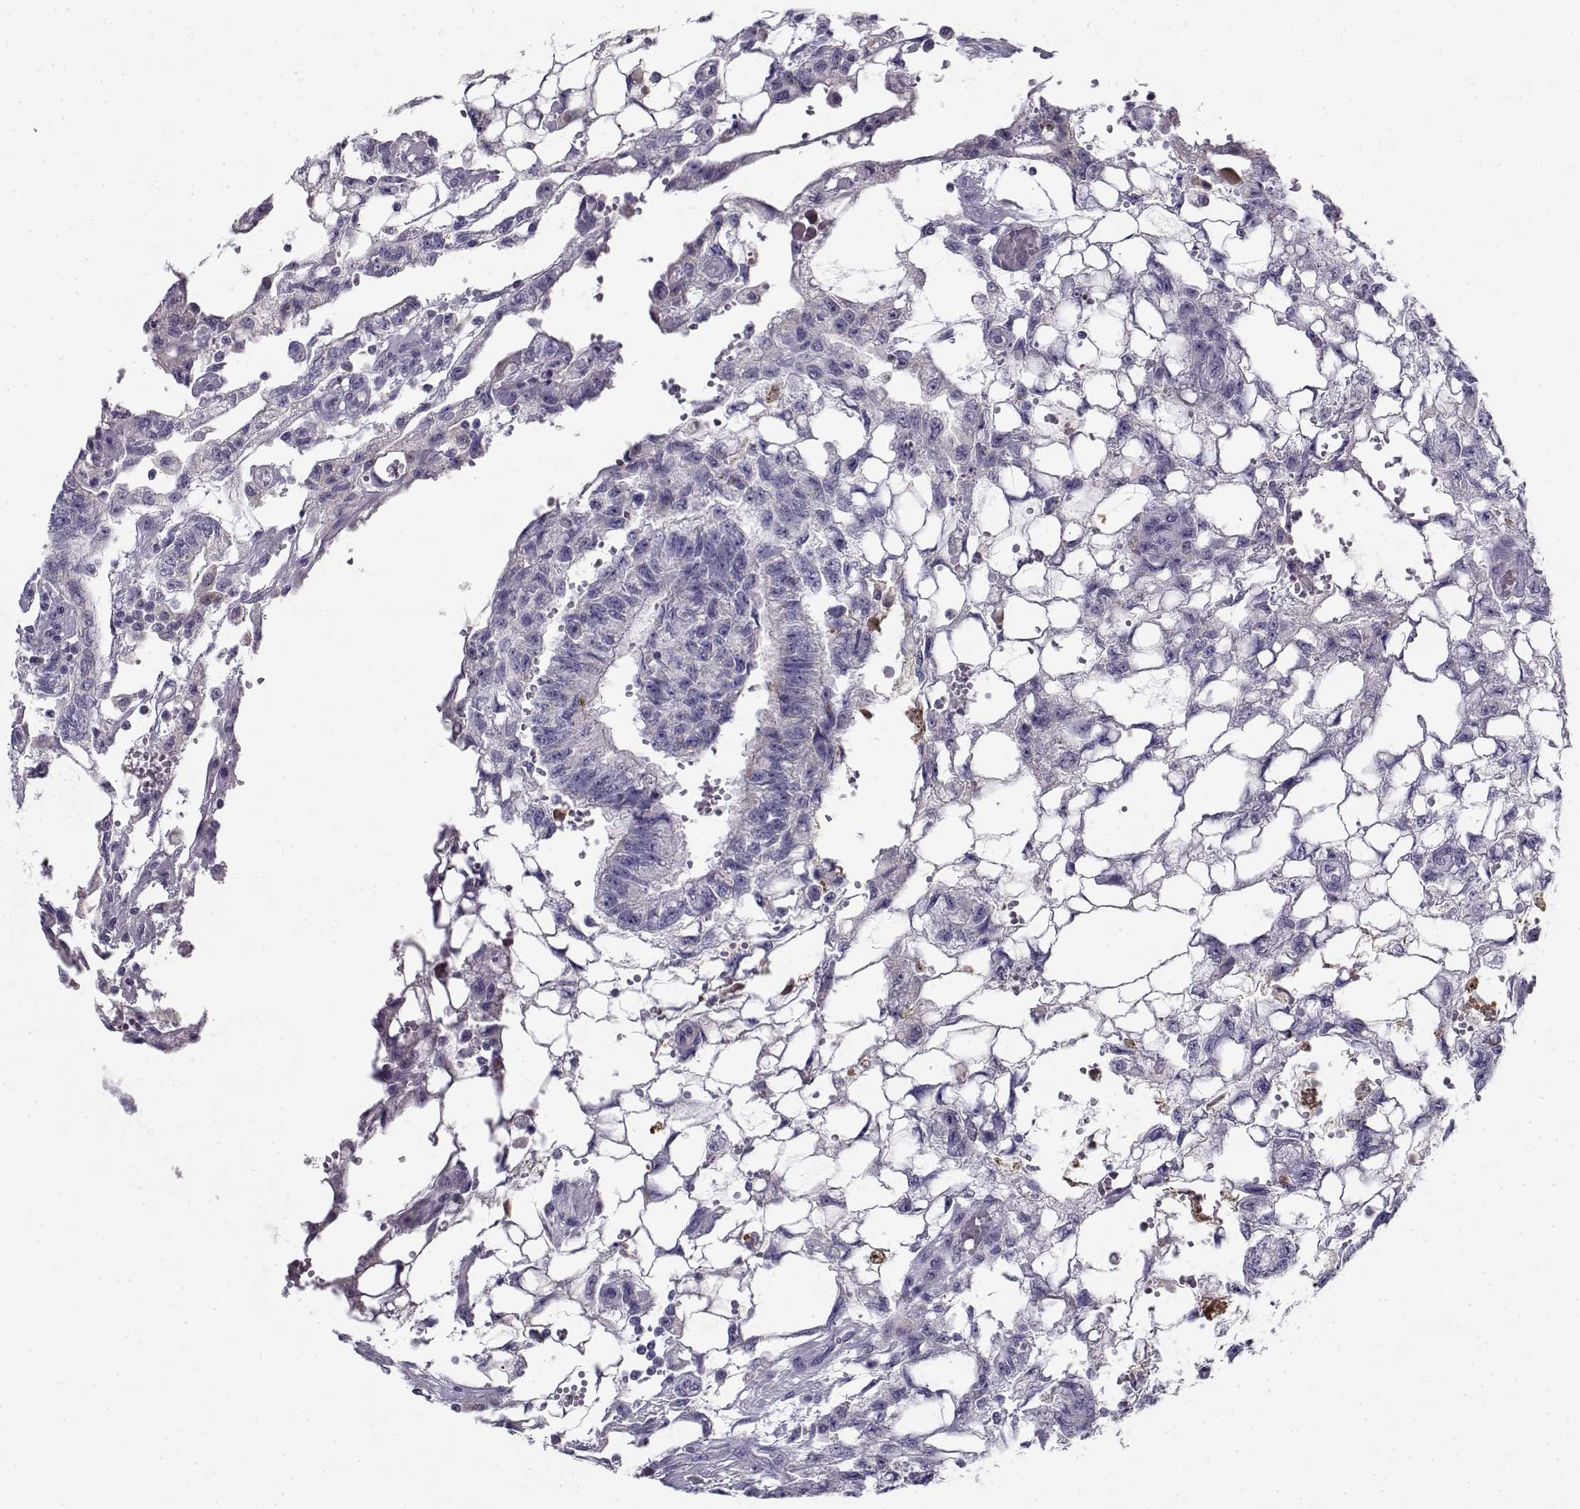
{"staining": {"intensity": "negative", "quantity": "none", "location": "none"}, "tissue": "testis cancer", "cell_type": "Tumor cells", "image_type": "cancer", "snomed": [{"axis": "morphology", "description": "Carcinoma, Embryonal, NOS"}, {"axis": "topography", "description": "Testis"}], "caption": "Tumor cells are negative for protein expression in human testis cancer (embryonal carcinoma).", "gene": "CREB3L3", "patient": {"sex": "male", "age": 32}}